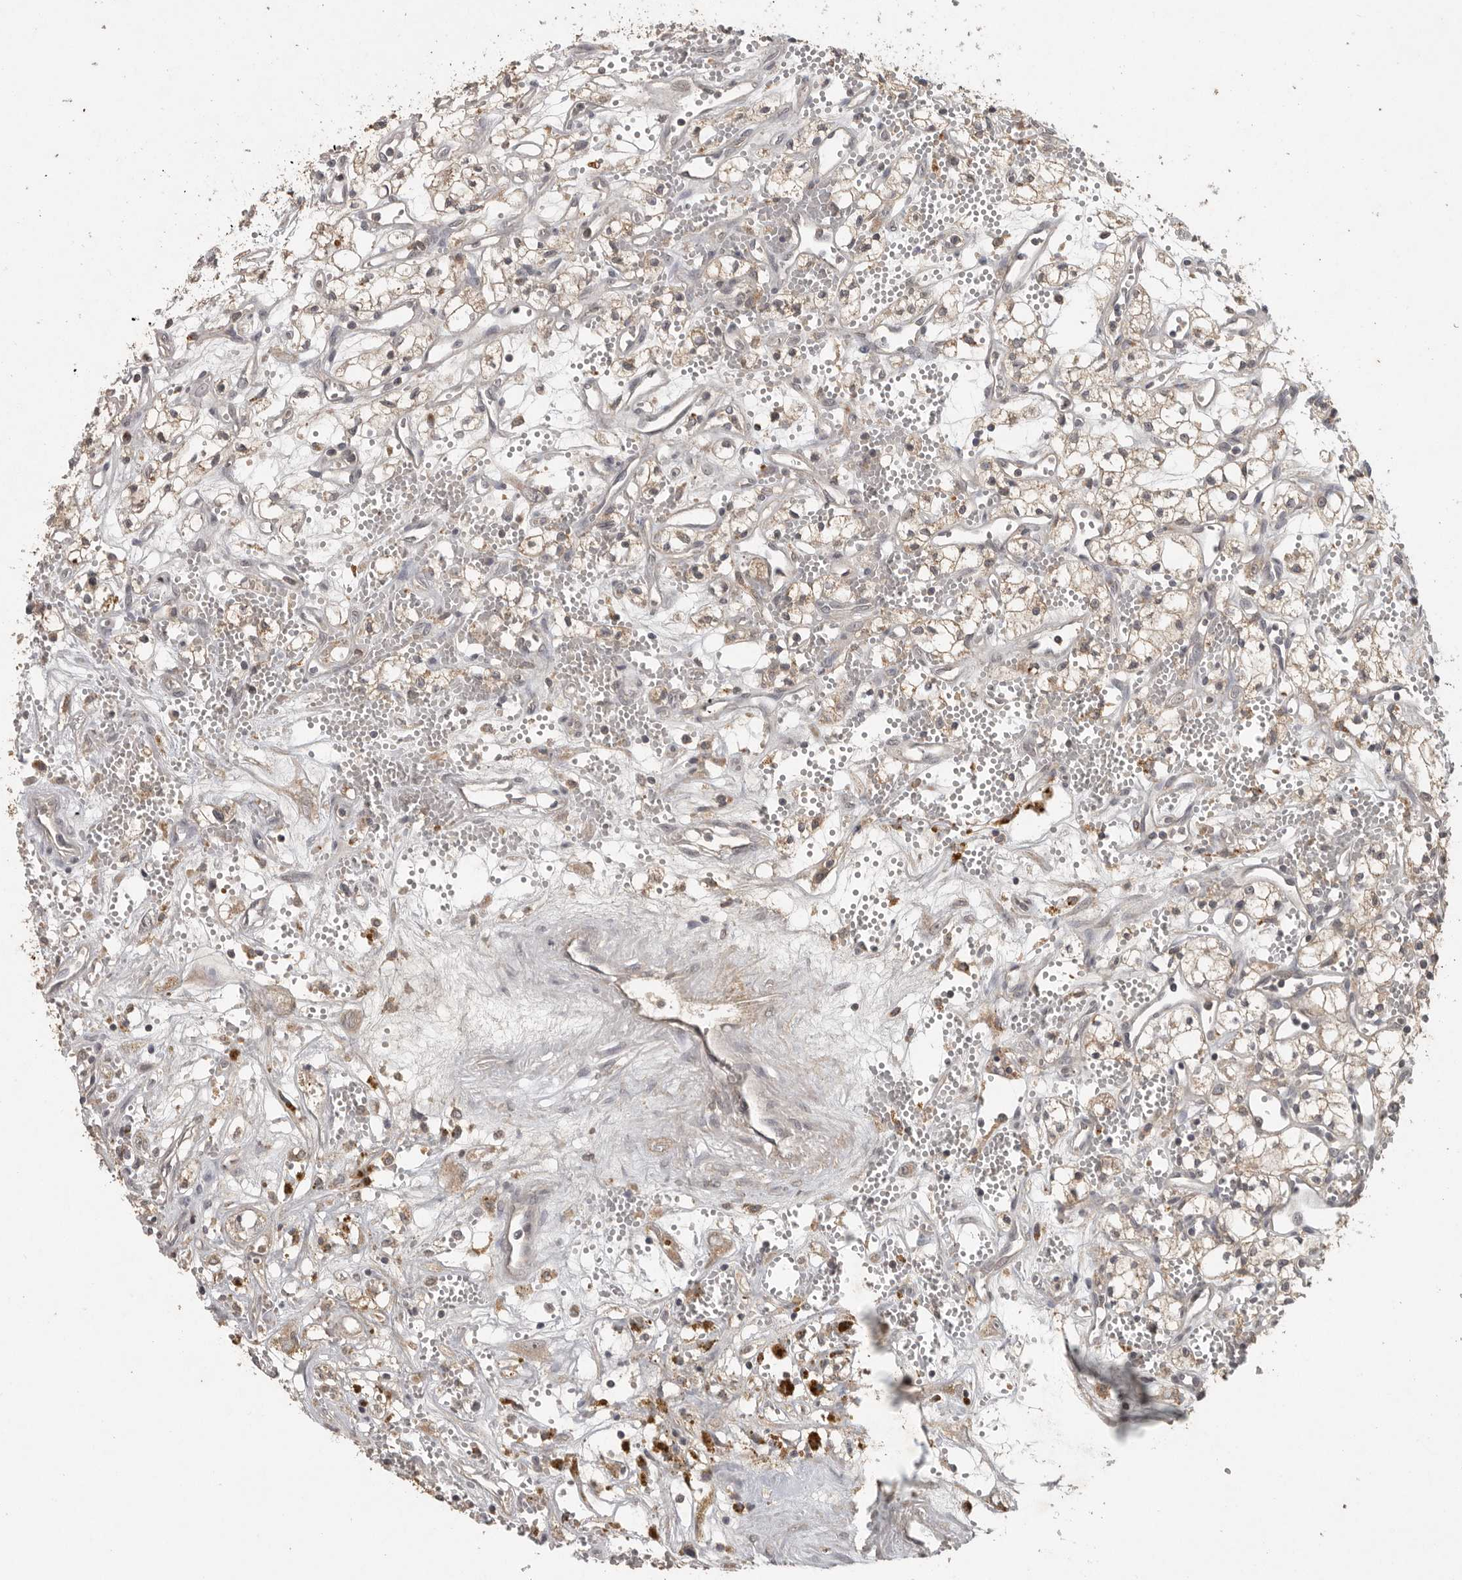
{"staining": {"intensity": "weak", "quantity": ">75%", "location": "cytoplasmic/membranous"}, "tissue": "renal cancer", "cell_type": "Tumor cells", "image_type": "cancer", "snomed": [{"axis": "morphology", "description": "Adenocarcinoma, NOS"}, {"axis": "topography", "description": "Kidney"}], "caption": "Brown immunohistochemical staining in adenocarcinoma (renal) shows weak cytoplasmic/membranous positivity in approximately >75% of tumor cells.", "gene": "ADAMTS4", "patient": {"sex": "male", "age": 59}}